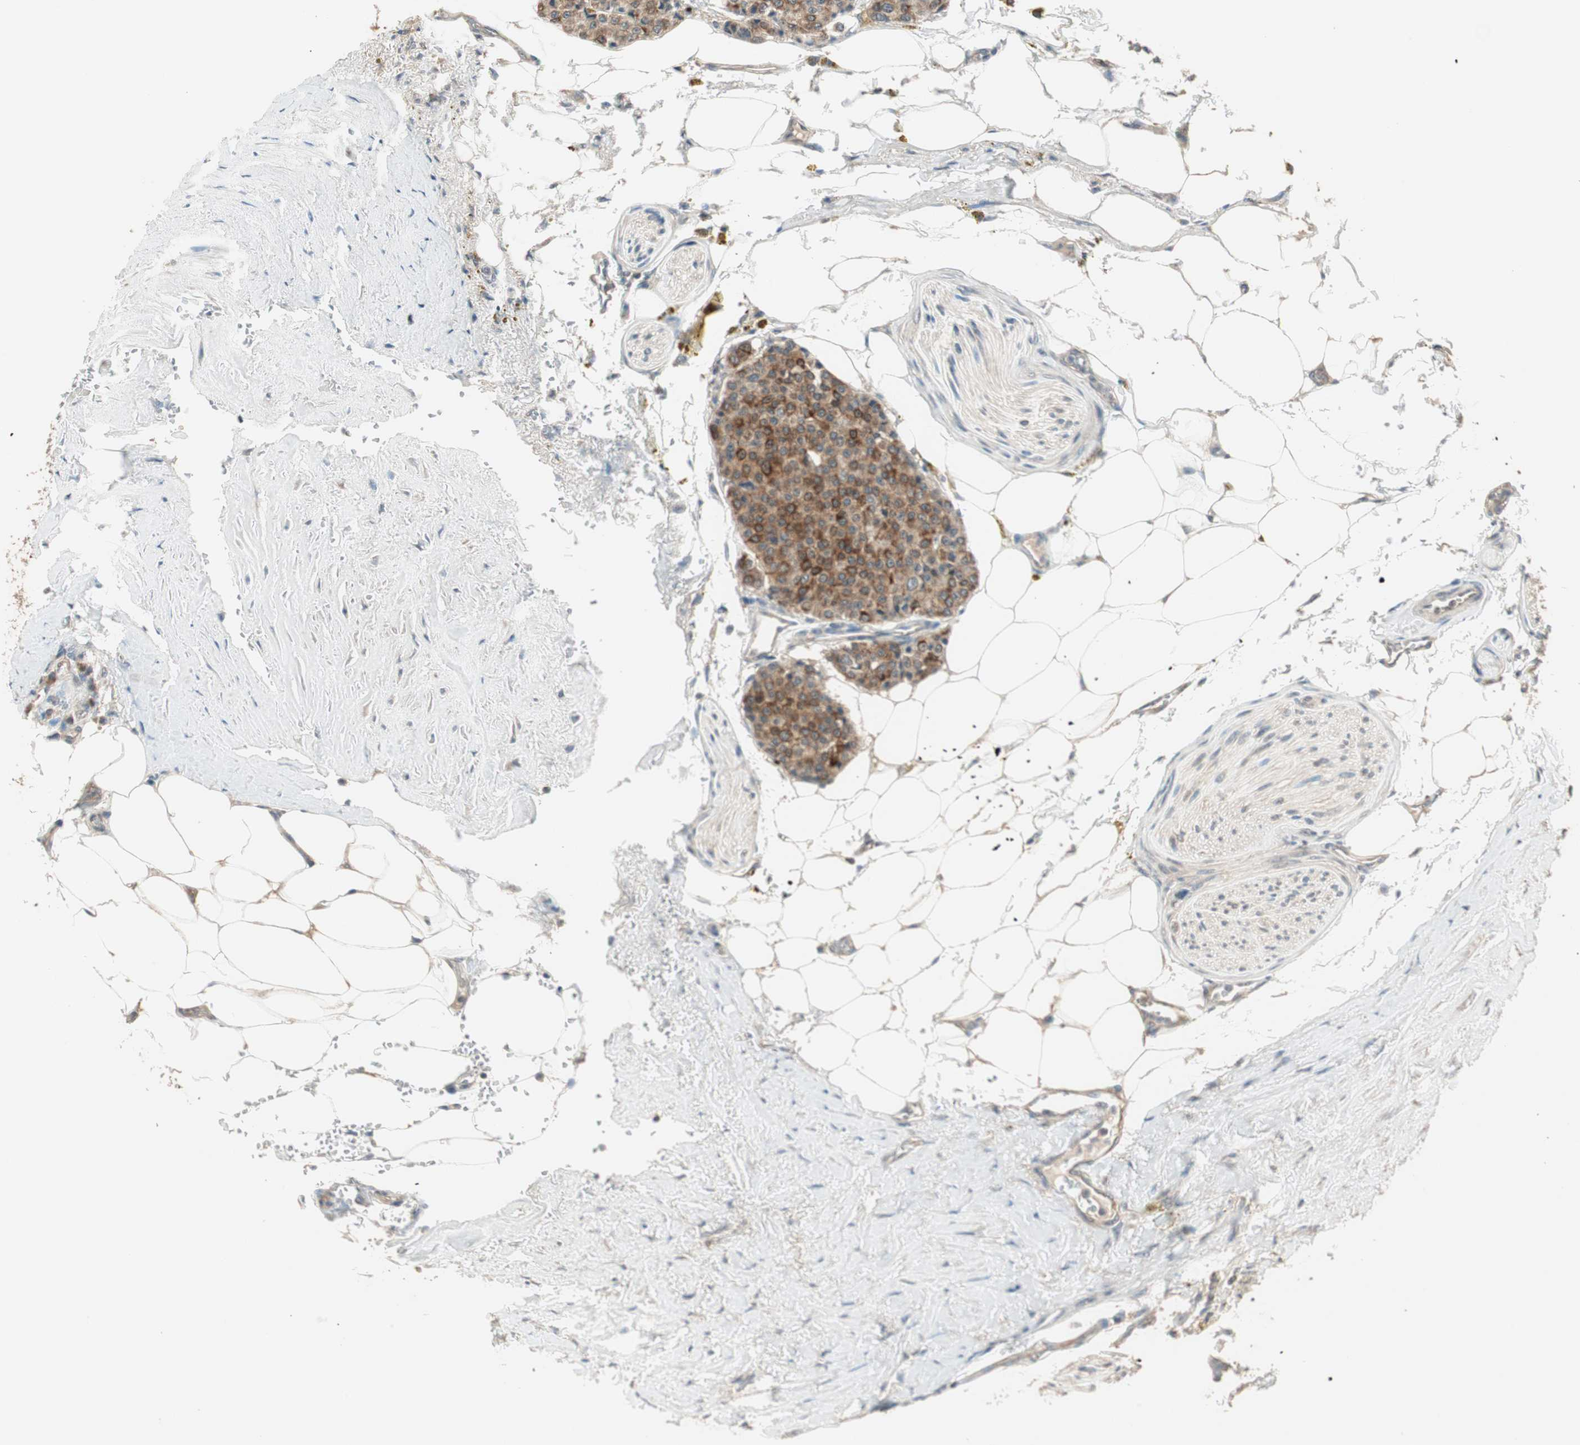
{"staining": {"intensity": "moderate", "quantity": ">75%", "location": "cytoplasmic/membranous"}, "tissue": "carcinoid", "cell_type": "Tumor cells", "image_type": "cancer", "snomed": [{"axis": "morphology", "description": "Carcinoid, malignant, NOS"}, {"axis": "topography", "description": "Colon"}], "caption": "Immunohistochemical staining of human carcinoid displays medium levels of moderate cytoplasmic/membranous protein positivity in approximately >75% of tumor cells.", "gene": "TRIM21", "patient": {"sex": "female", "age": 61}}